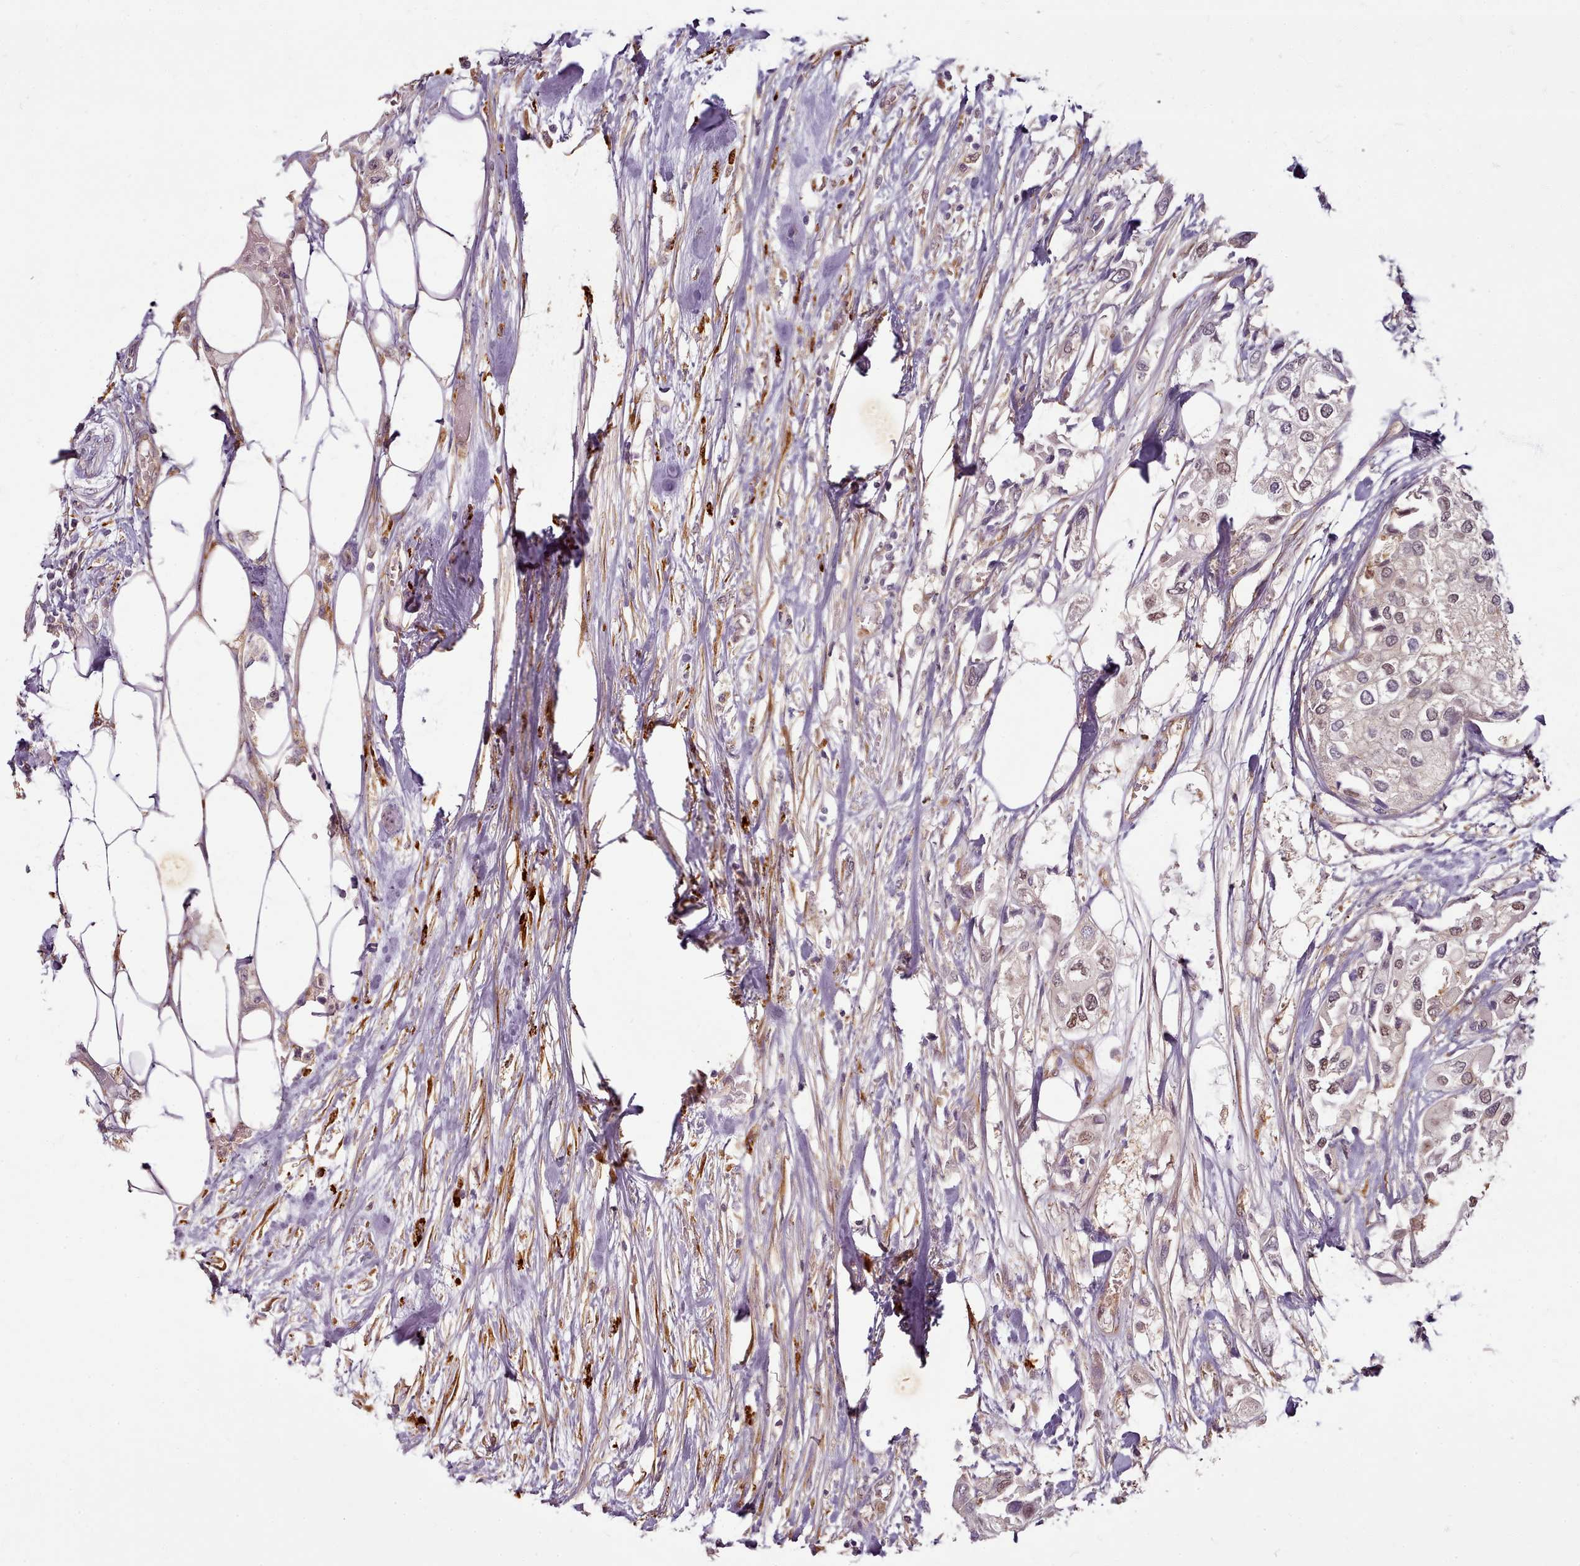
{"staining": {"intensity": "moderate", "quantity": "25%-75%", "location": "nuclear"}, "tissue": "urothelial cancer", "cell_type": "Tumor cells", "image_type": "cancer", "snomed": [{"axis": "morphology", "description": "Urothelial carcinoma, High grade"}, {"axis": "topography", "description": "Urinary bladder"}], "caption": "This is an image of immunohistochemistry (IHC) staining of high-grade urothelial carcinoma, which shows moderate positivity in the nuclear of tumor cells.", "gene": "C1QTNF5", "patient": {"sex": "male", "age": 64}}